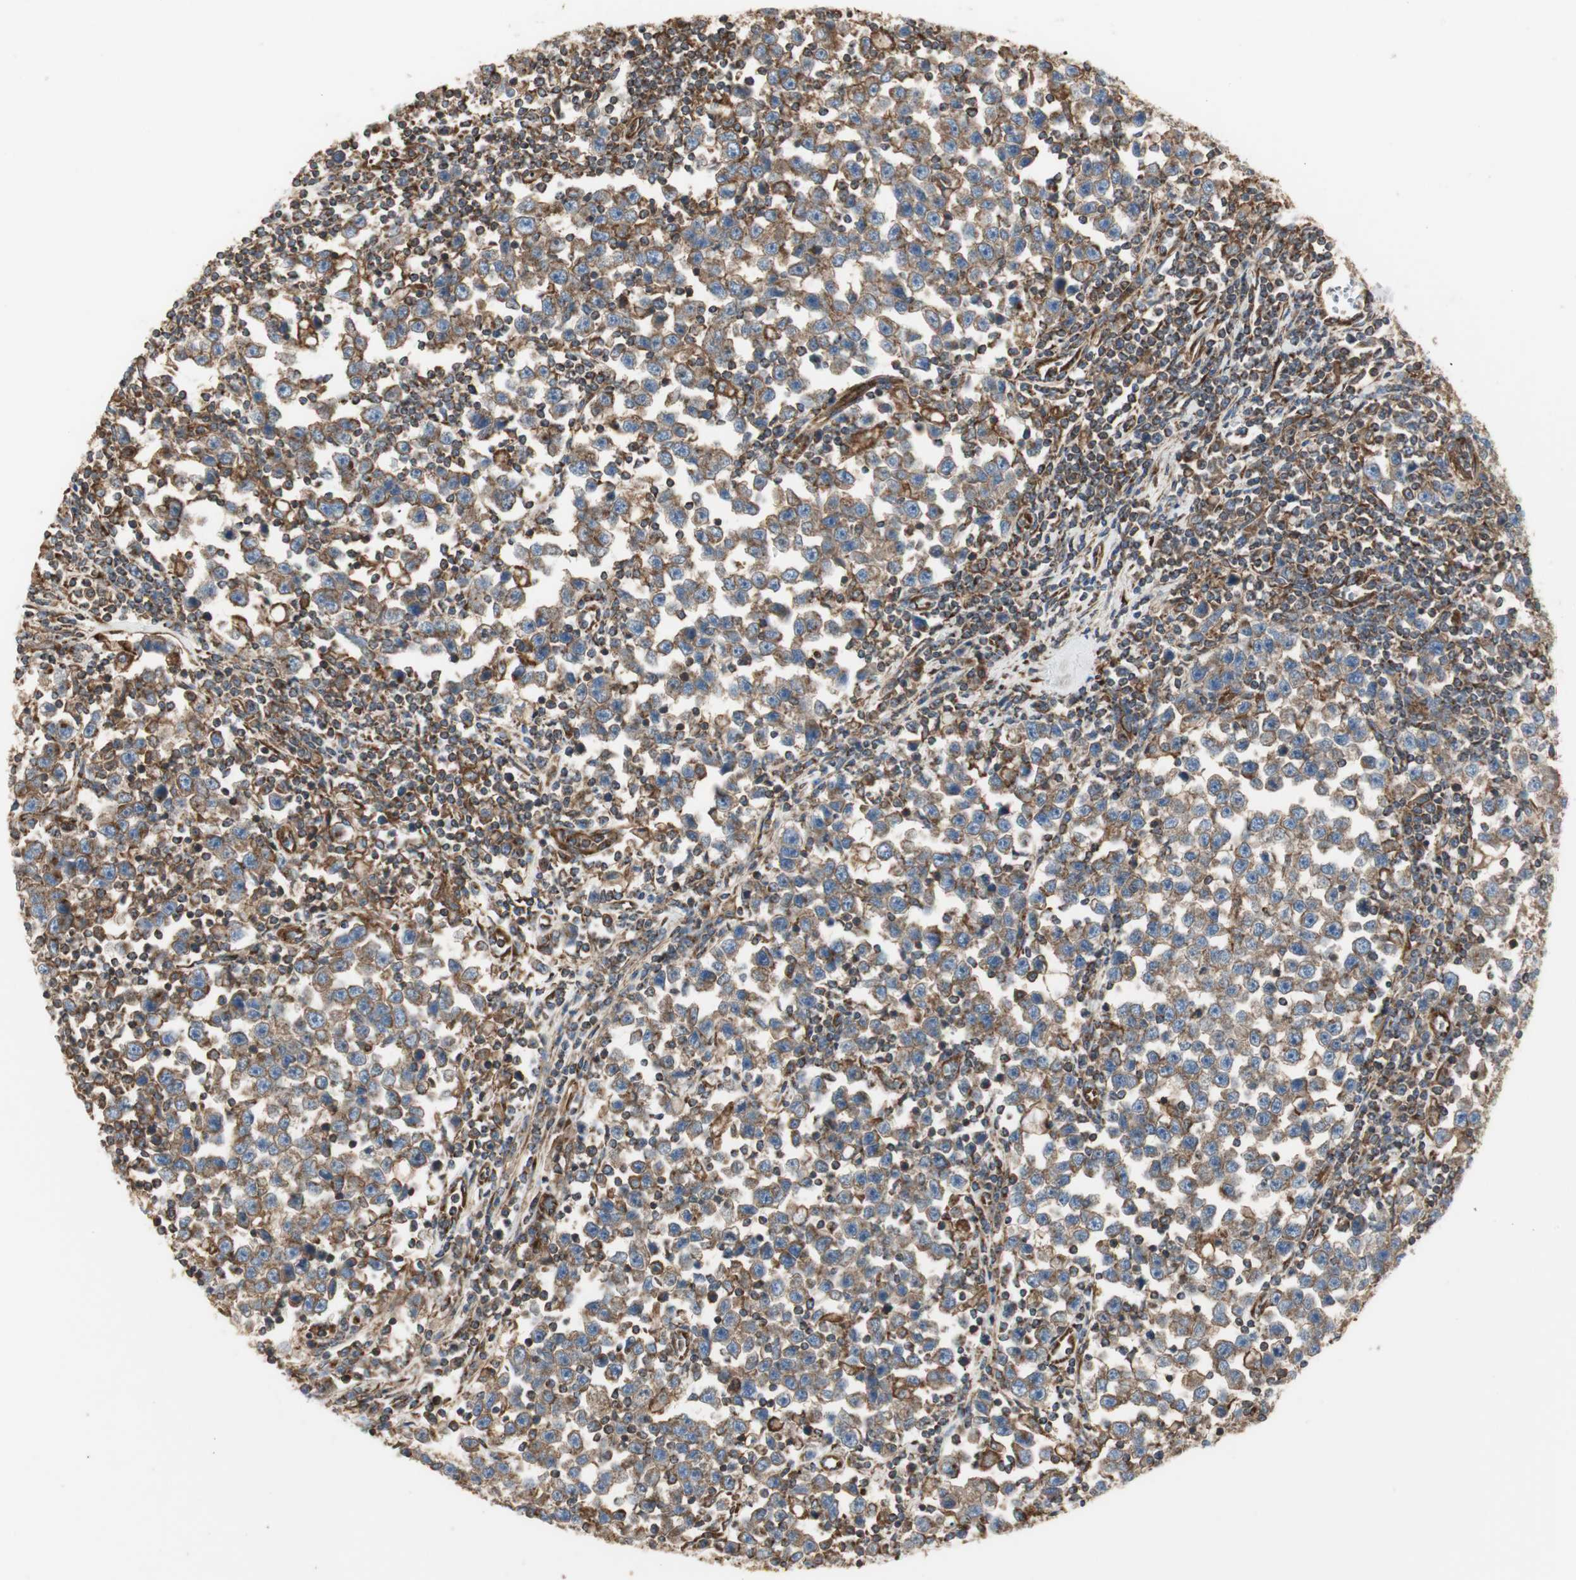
{"staining": {"intensity": "moderate", "quantity": ">75%", "location": "cytoplasmic/membranous"}, "tissue": "testis cancer", "cell_type": "Tumor cells", "image_type": "cancer", "snomed": [{"axis": "morphology", "description": "Seminoma, NOS"}, {"axis": "topography", "description": "Testis"}], "caption": "Testis seminoma stained for a protein (brown) displays moderate cytoplasmic/membranous positive staining in approximately >75% of tumor cells.", "gene": "H6PD", "patient": {"sex": "male", "age": 43}}